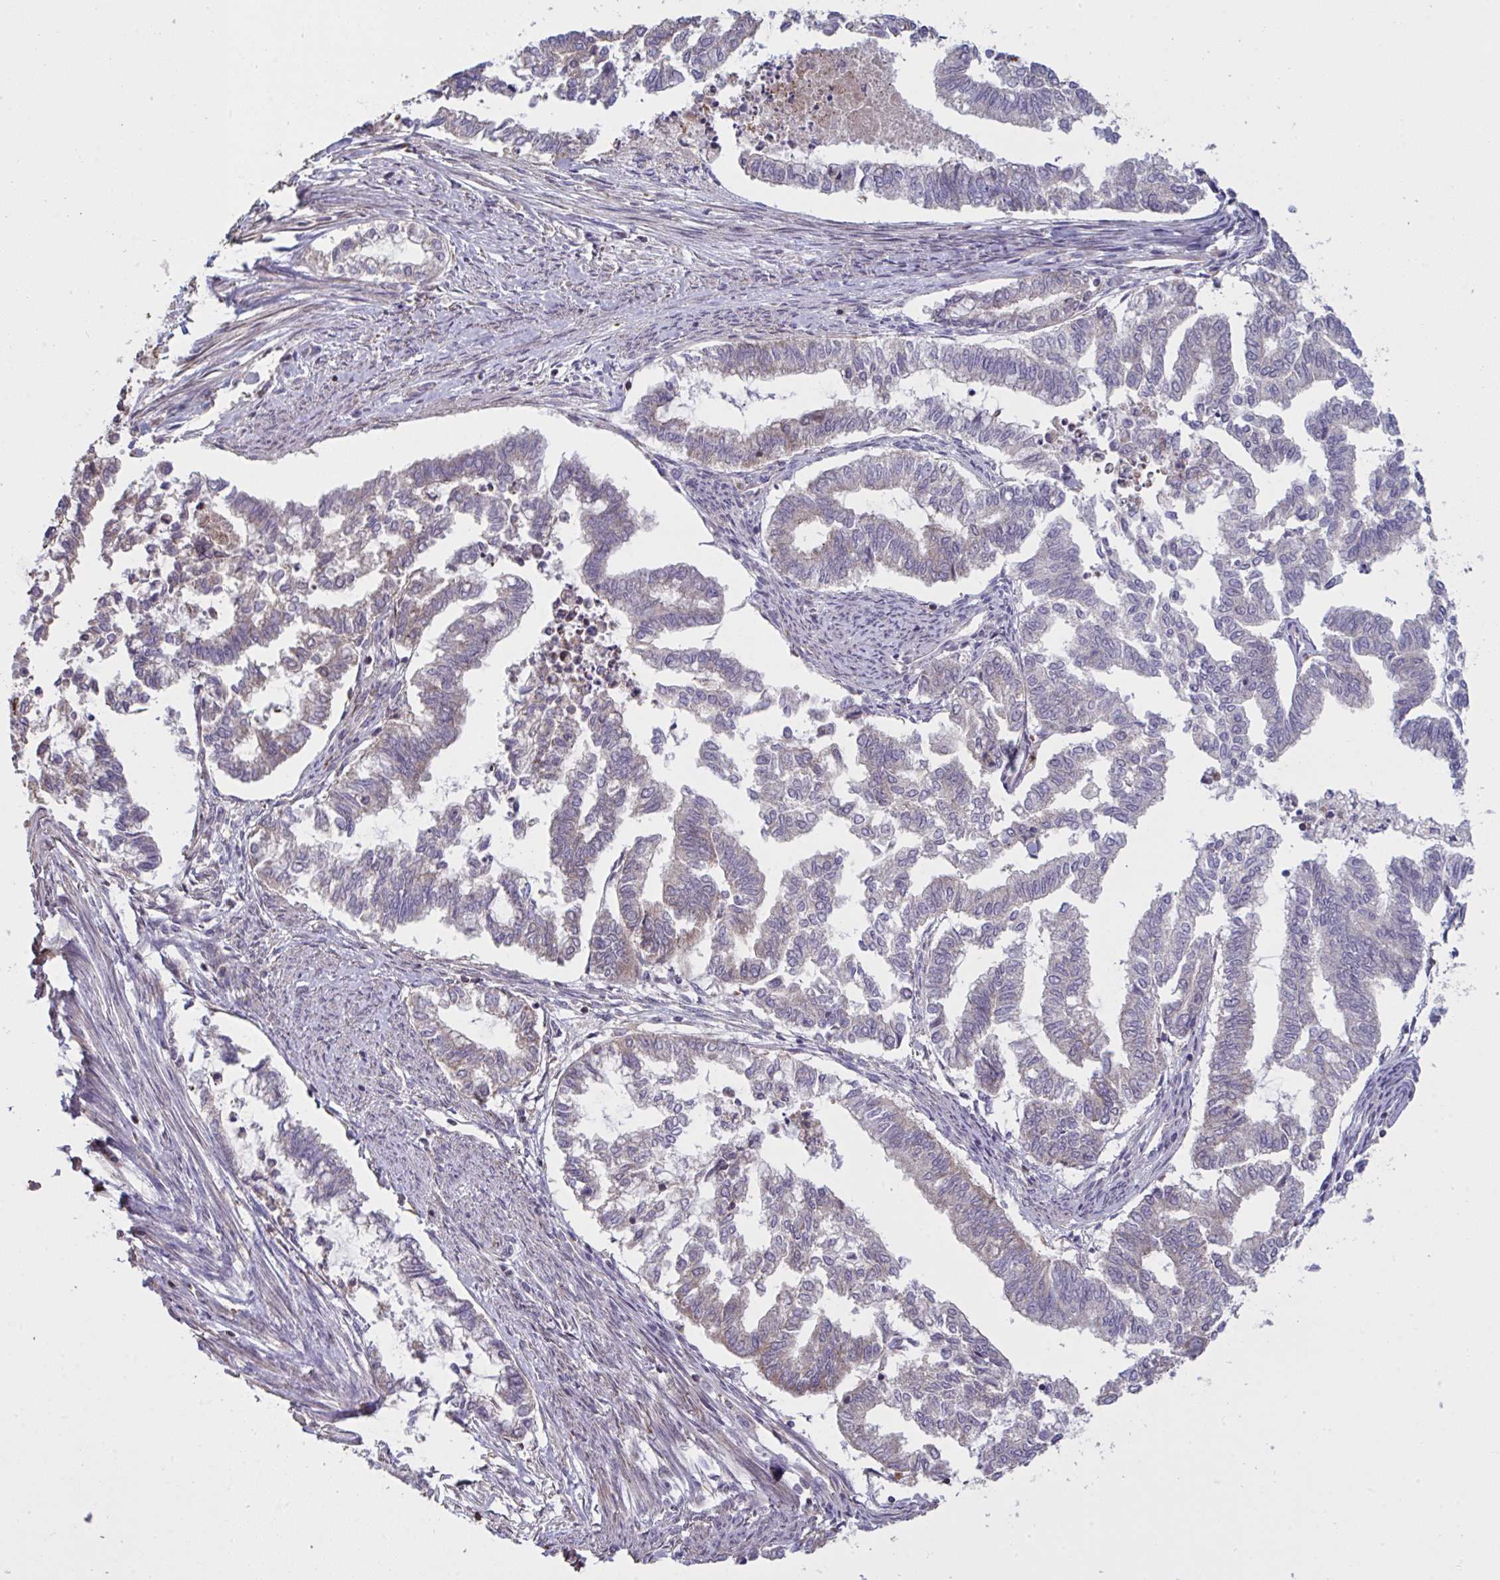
{"staining": {"intensity": "weak", "quantity": "<25%", "location": "cytoplasmic/membranous"}, "tissue": "endometrial cancer", "cell_type": "Tumor cells", "image_type": "cancer", "snomed": [{"axis": "morphology", "description": "Adenocarcinoma, NOS"}, {"axis": "topography", "description": "Endometrium"}], "caption": "Immunohistochemistry of human endometrial cancer (adenocarcinoma) exhibits no staining in tumor cells. (Brightfield microscopy of DAB immunohistochemistry (IHC) at high magnification).", "gene": "MICOS10", "patient": {"sex": "female", "age": 79}}